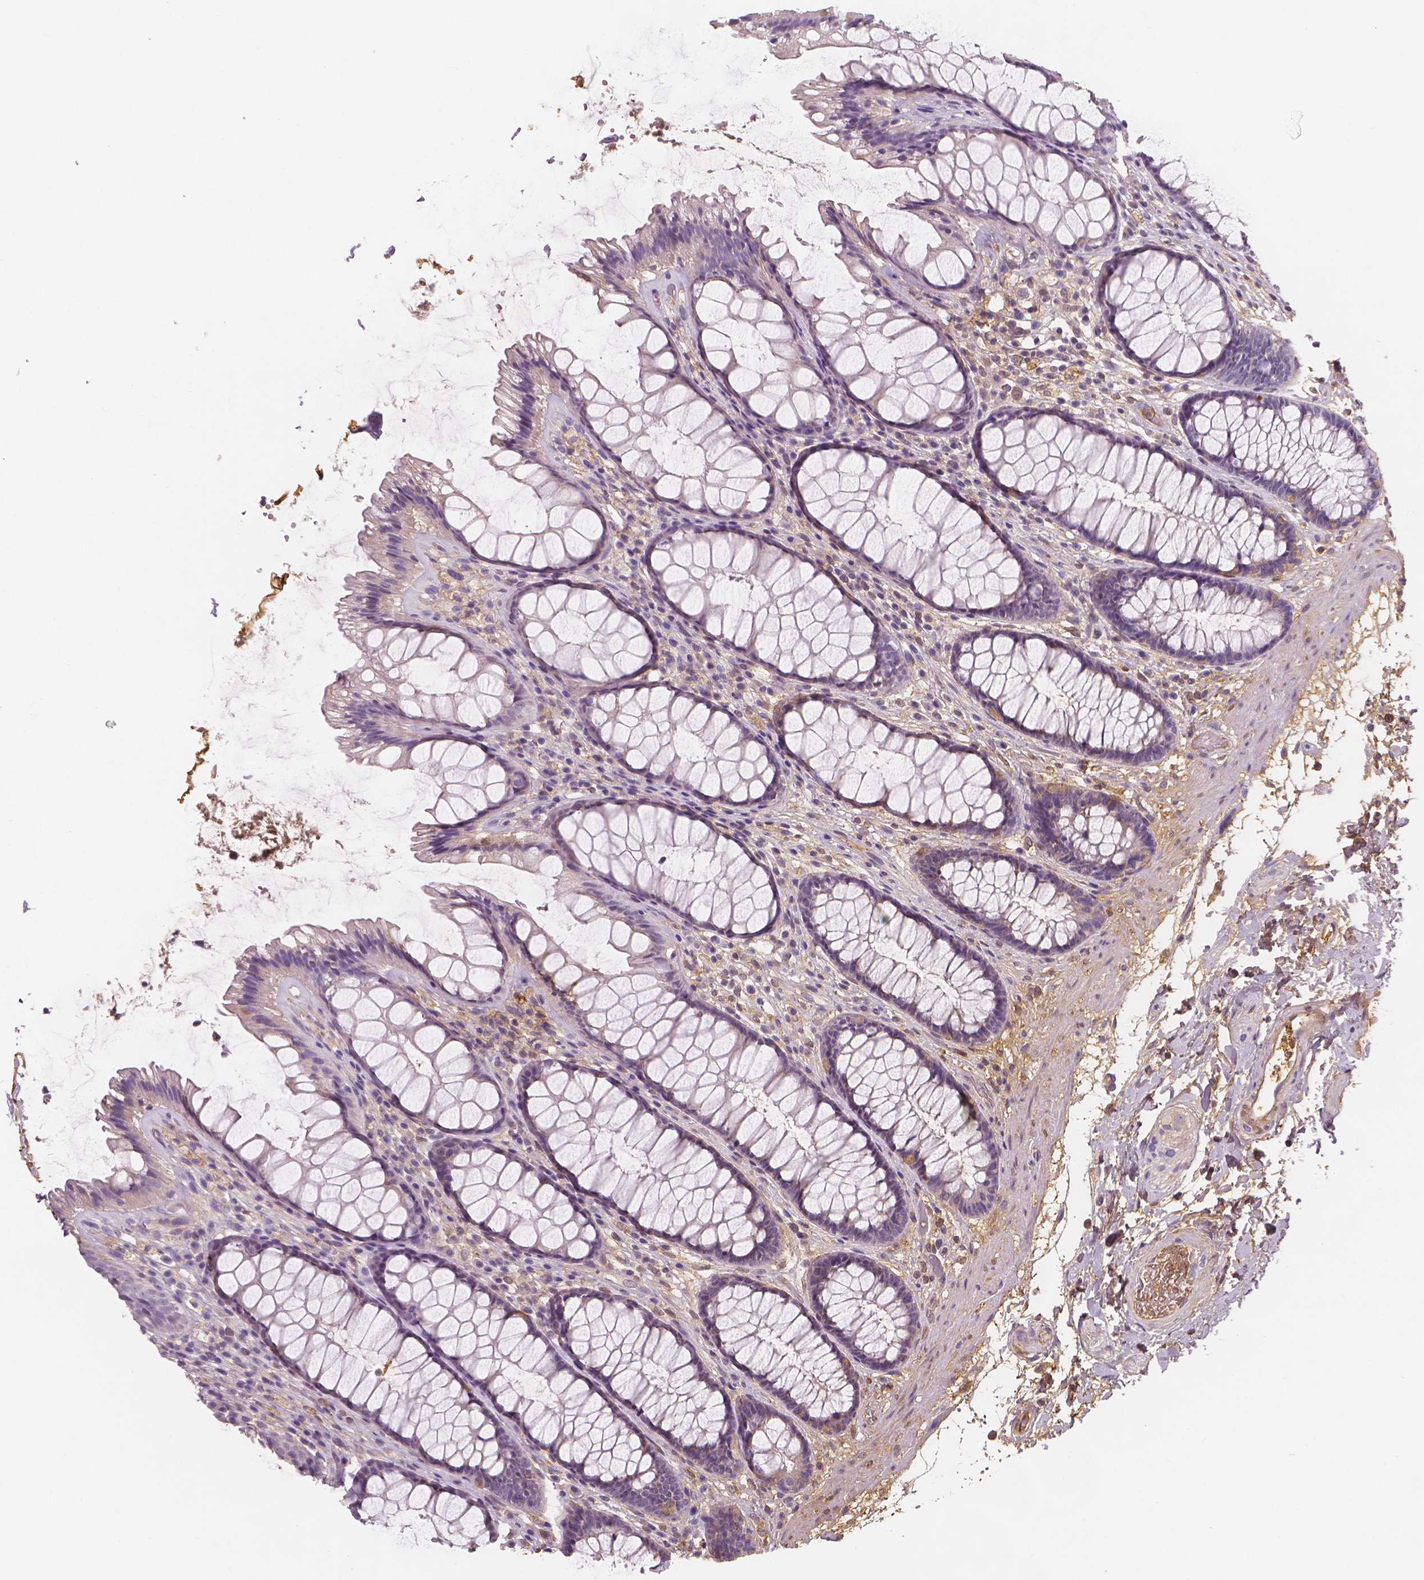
{"staining": {"intensity": "negative", "quantity": "none", "location": "none"}, "tissue": "rectum", "cell_type": "Glandular cells", "image_type": "normal", "snomed": [{"axis": "morphology", "description": "Normal tissue, NOS"}, {"axis": "topography", "description": "Rectum"}], "caption": "High magnification brightfield microscopy of benign rectum stained with DAB (brown) and counterstained with hematoxylin (blue): glandular cells show no significant positivity.", "gene": "APOA4", "patient": {"sex": "male", "age": 72}}